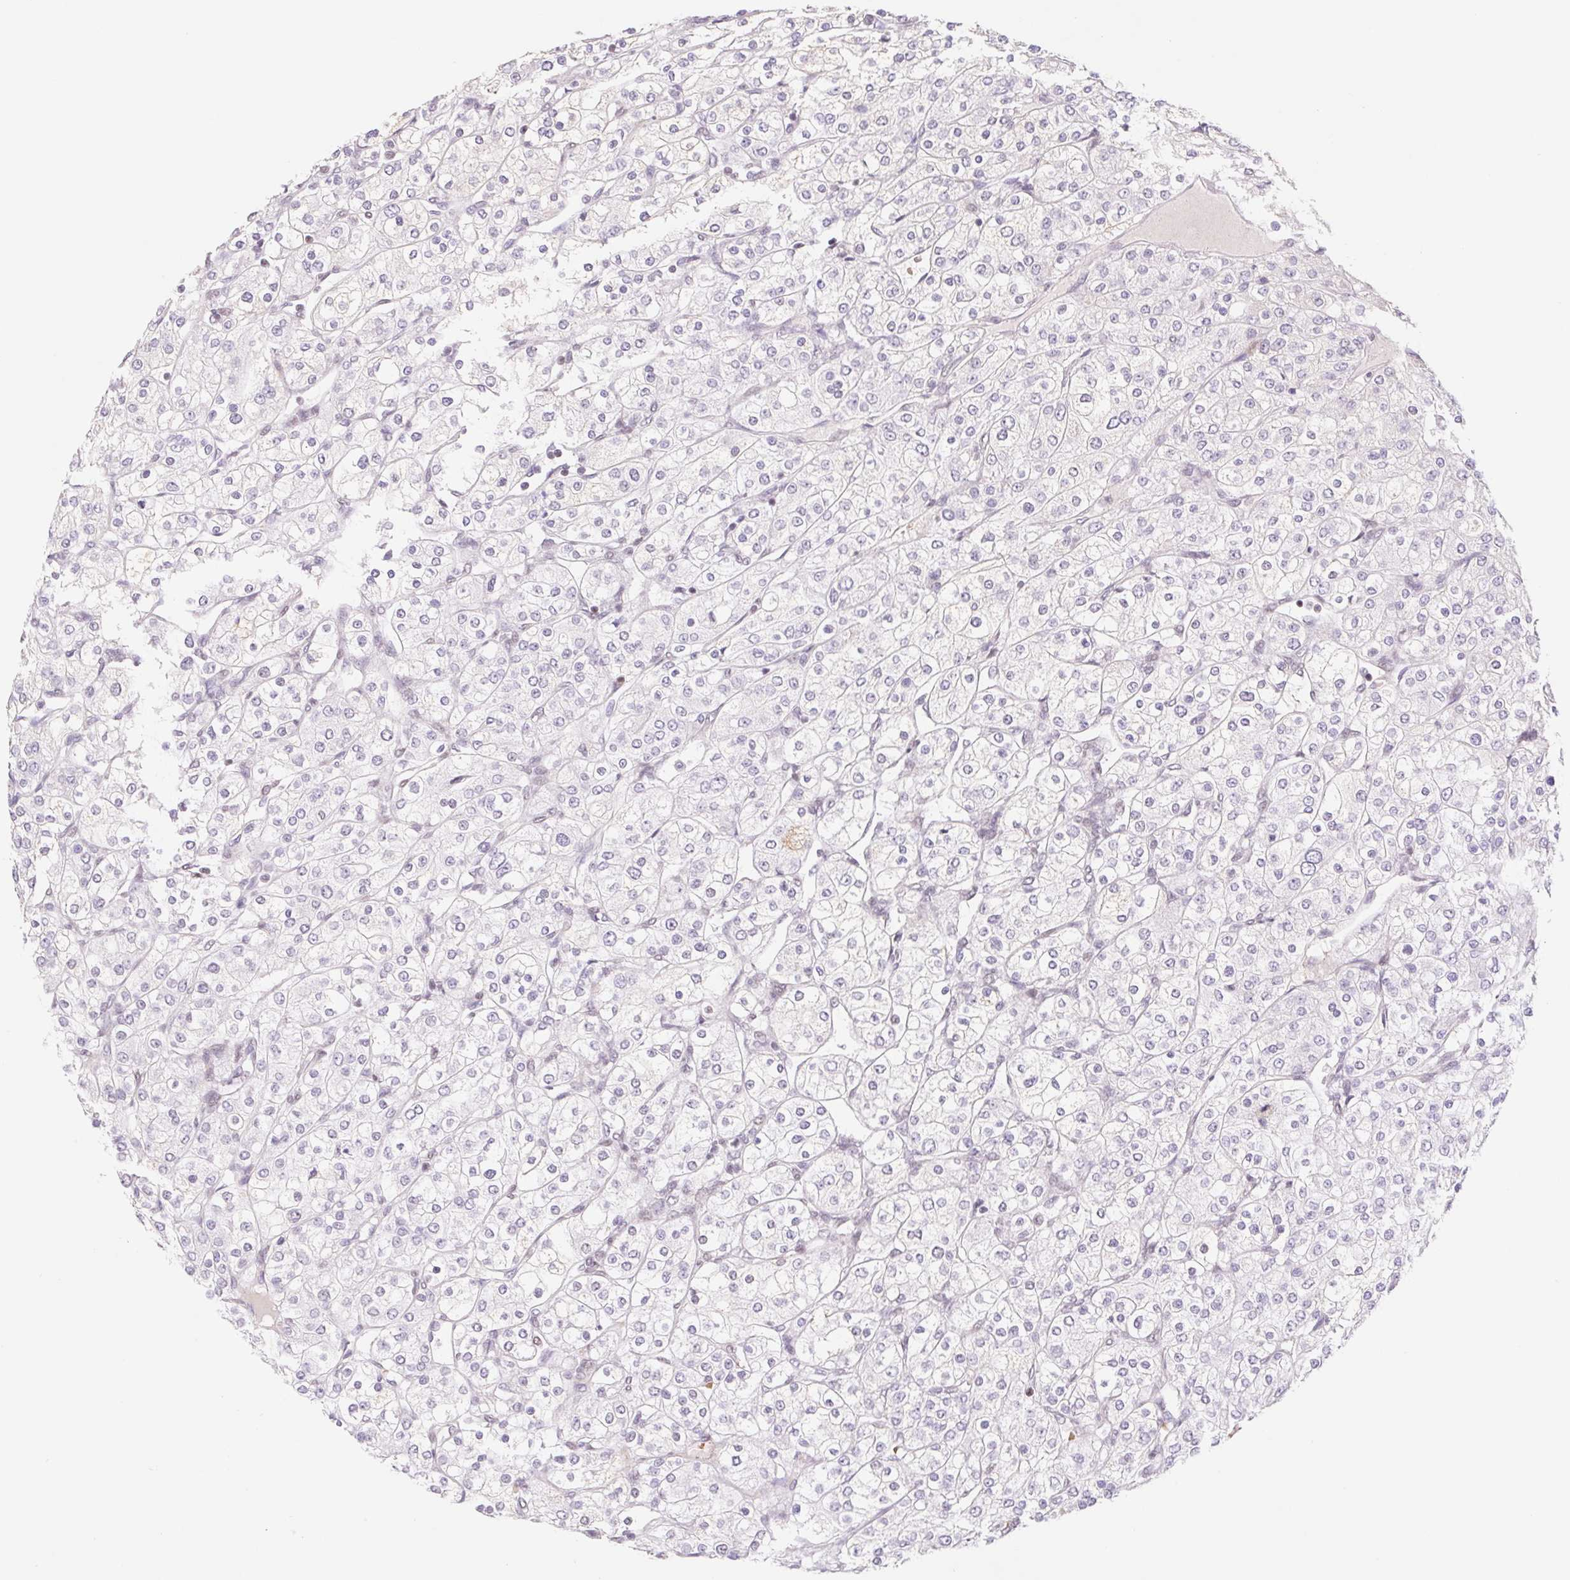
{"staining": {"intensity": "negative", "quantity": "none", "location": "none"}, "tissue": "renal cancer", "cell_type": "Tumor cells", "image_type": "cancer", "snomed": [{"axis": "morphology", "description": "Adenocarcinoma, NOS"}, {"axis": "topography", "description": "Kidney"}], "caption": "This image is of renal cancer stained with immunohistochemistry to label a protein in brown with the nuclei are counter-stained blue. There is no expression in tumor cells.", "gene": "TRERF1", "patient": {"sex": "male", "age": 80}}